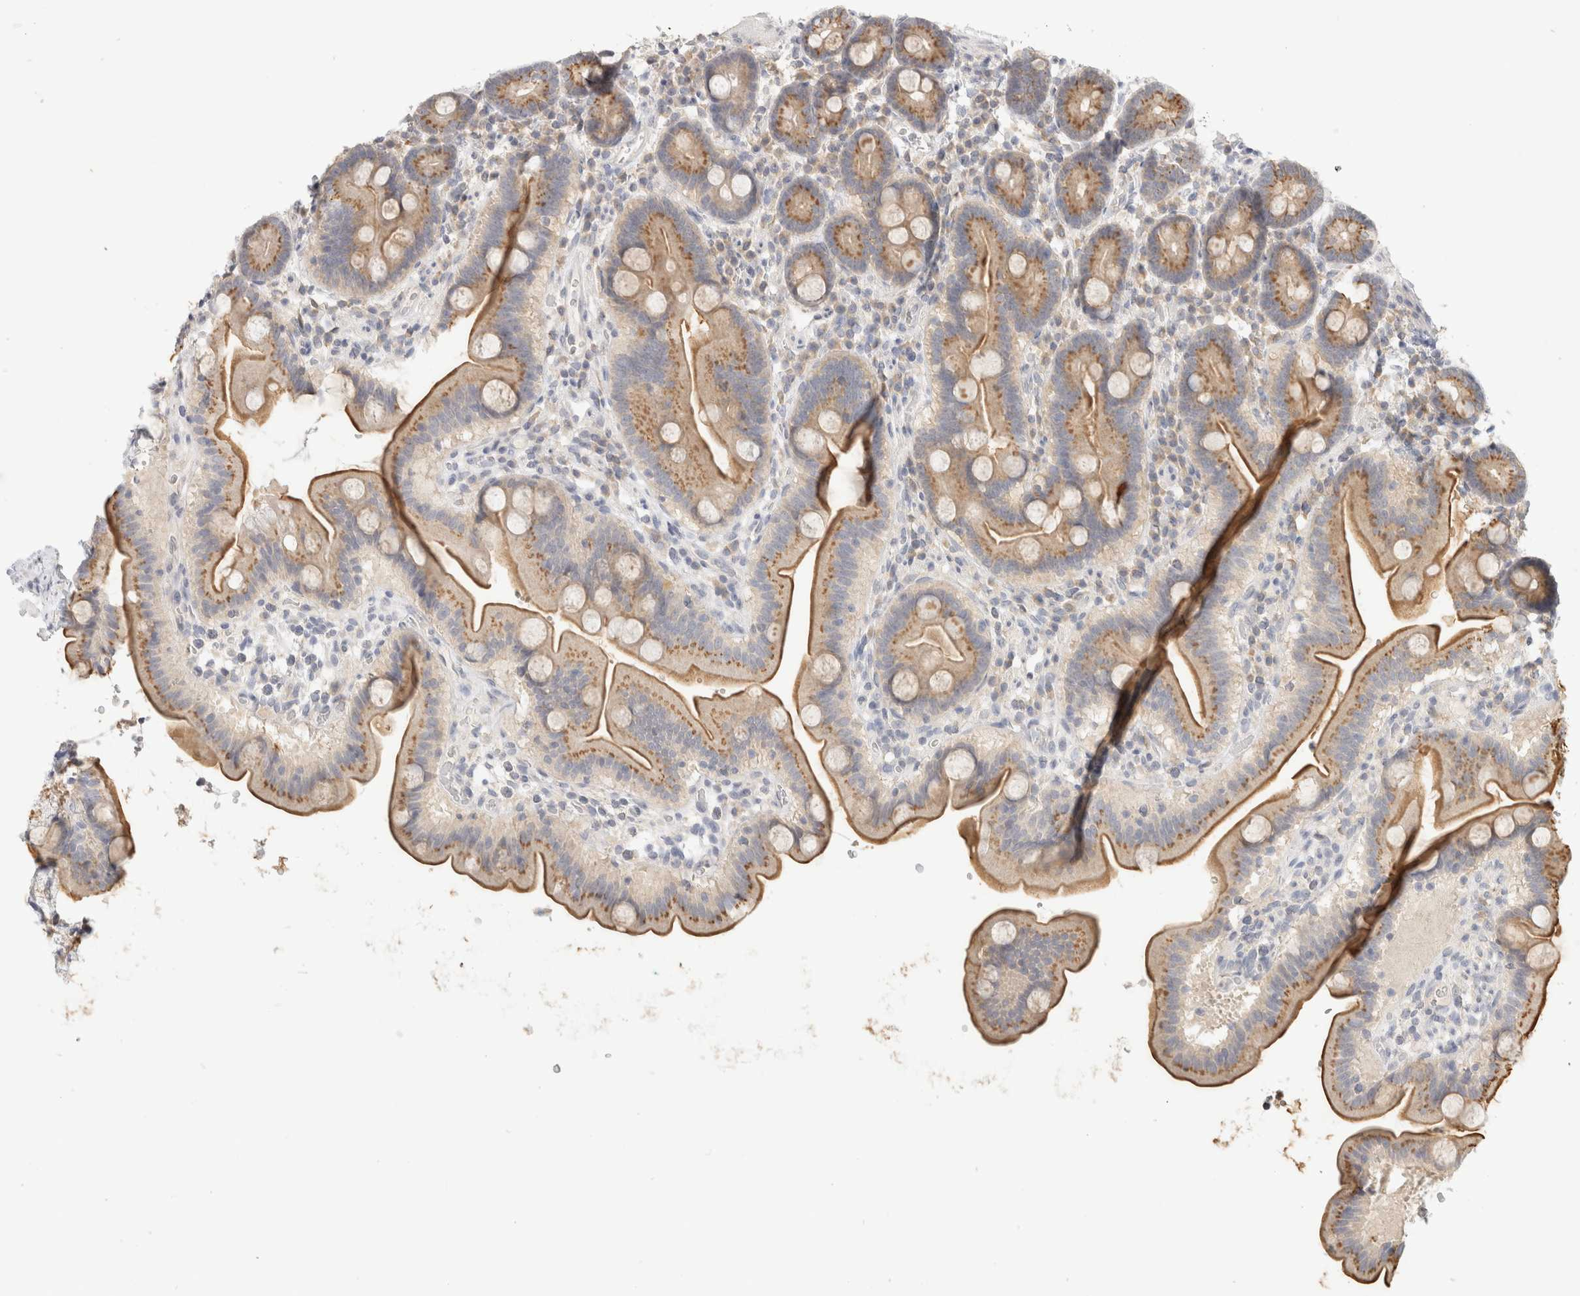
{"staining": {"intensity": "moderate", "quantity": "25%-75%", "location": "cytoplasmic/membranous"}, "tissue": "duodenum", "cell_type": "Glandular cells", "image_type": "normal", "snomed": [{"axis": "morphology", "description": "Normal tissue, NOS"}, {"axis": "topography", "description": "Duodenum"}], "caption": "Protein expression analysis of unremarkable human duodenum reveals moderate cytoplasmic/membranous staining in approximately 25%-75% of glandular cells. (Brightfield microscopy of DAB IHC at high magnification).", "gene": "CHRM4", "patient": {"sex": "male", "age": 54}}